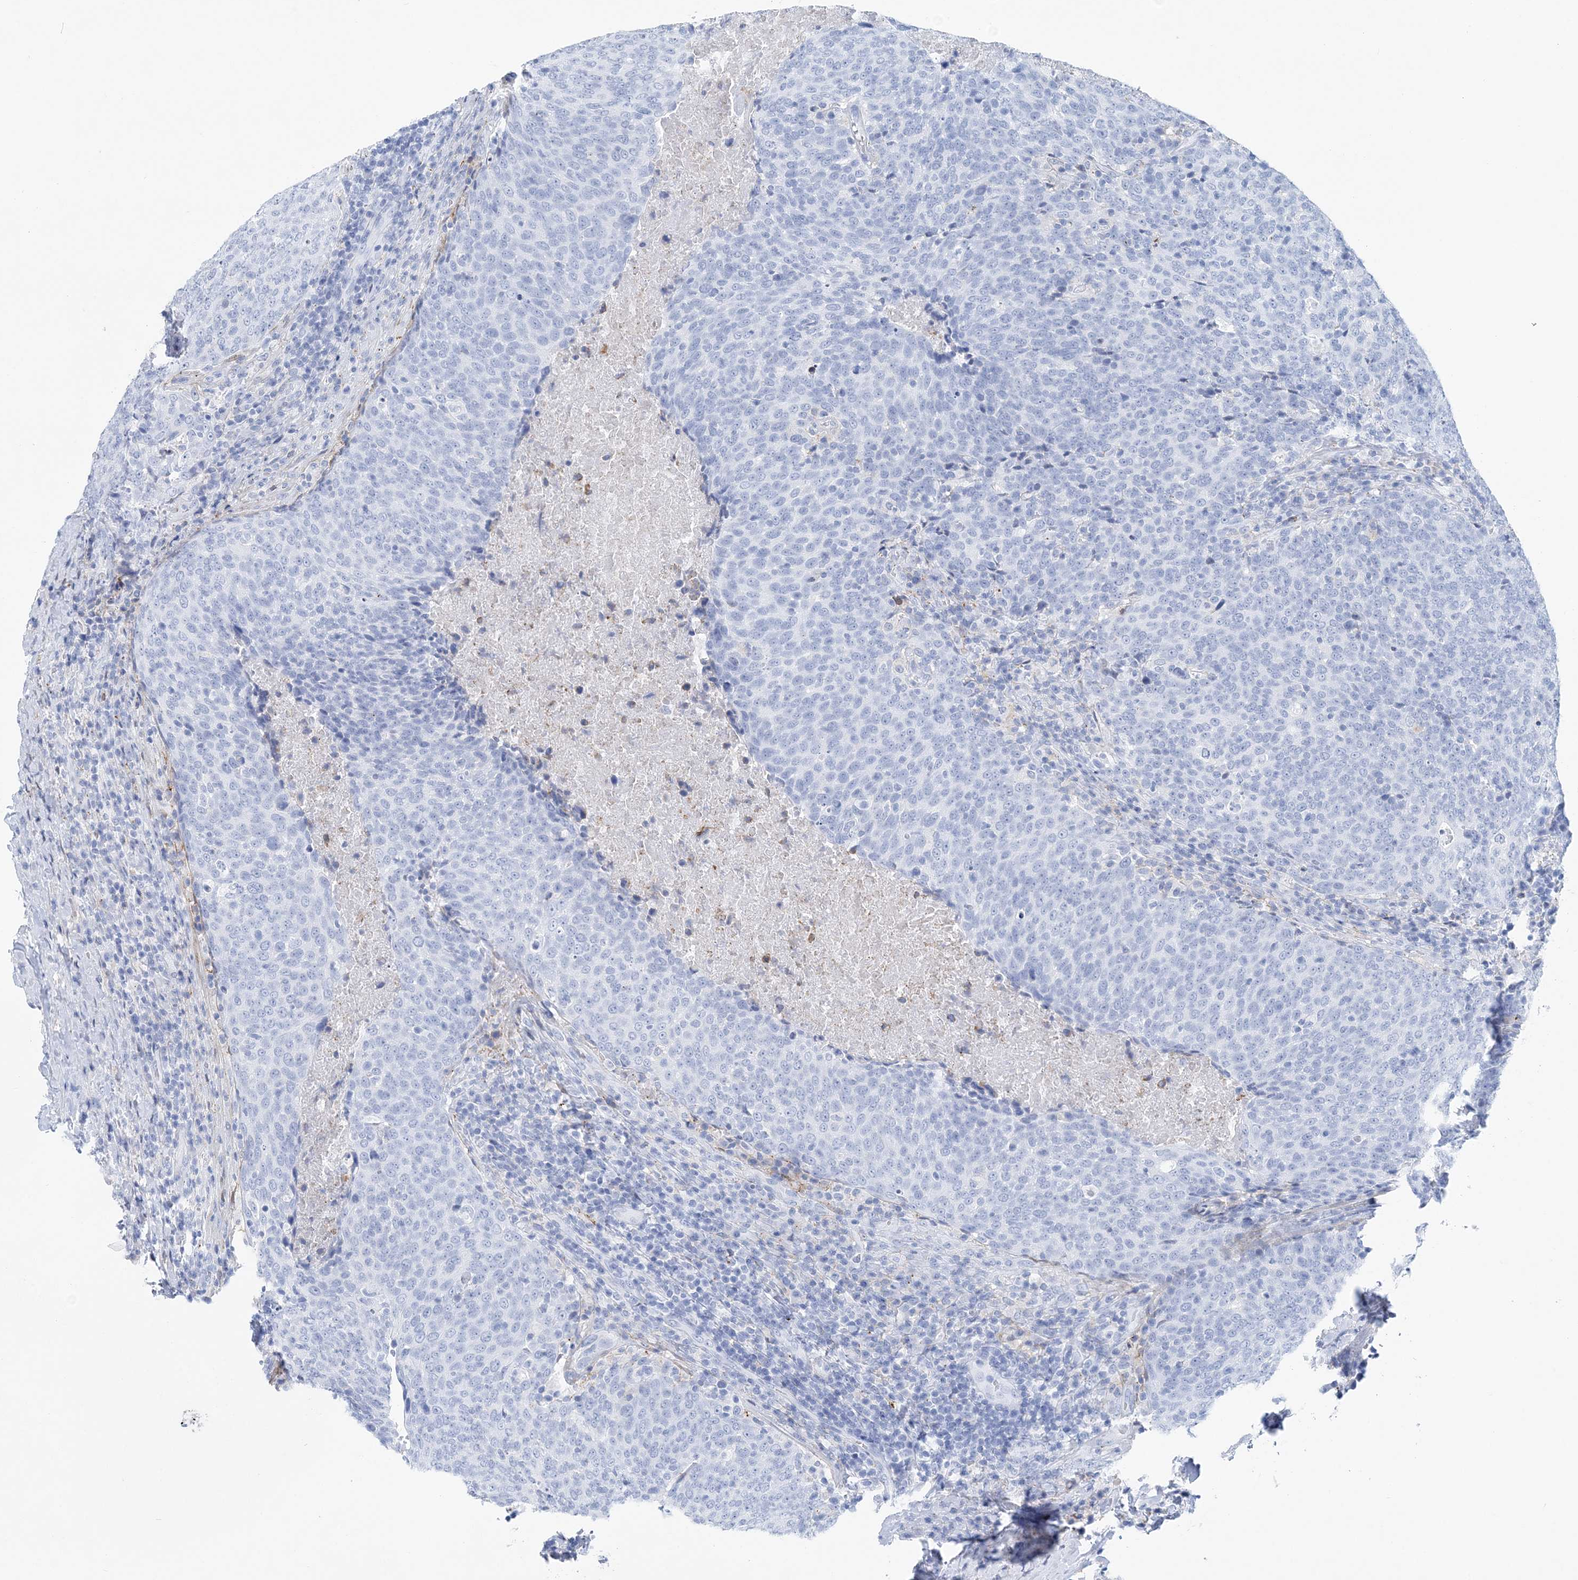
{"staining": {"intensity": "negative", "quantity": "none", "location": "none"}, "tissue": "head and neck cancer", "cell_type": "Tumor cells", "image_type": "cancer", "snomed": [{"axis": "morphology", "description": "Squamous cell carcinoma, NOS"}, {"axis": "morphology", "description": "Squamous cell carcinoma, metastatic, NOS"}, {"axis": "topography", "description": "Lymph node"}, {"axis": "topography", "description": "Head-Neck"}], "caption": "The IHC image has no significant positivity in tumor cells of head and neck cancer tissue.", "gene": "NKX6-1", "patient": {"sex": "male", "age": 62}}